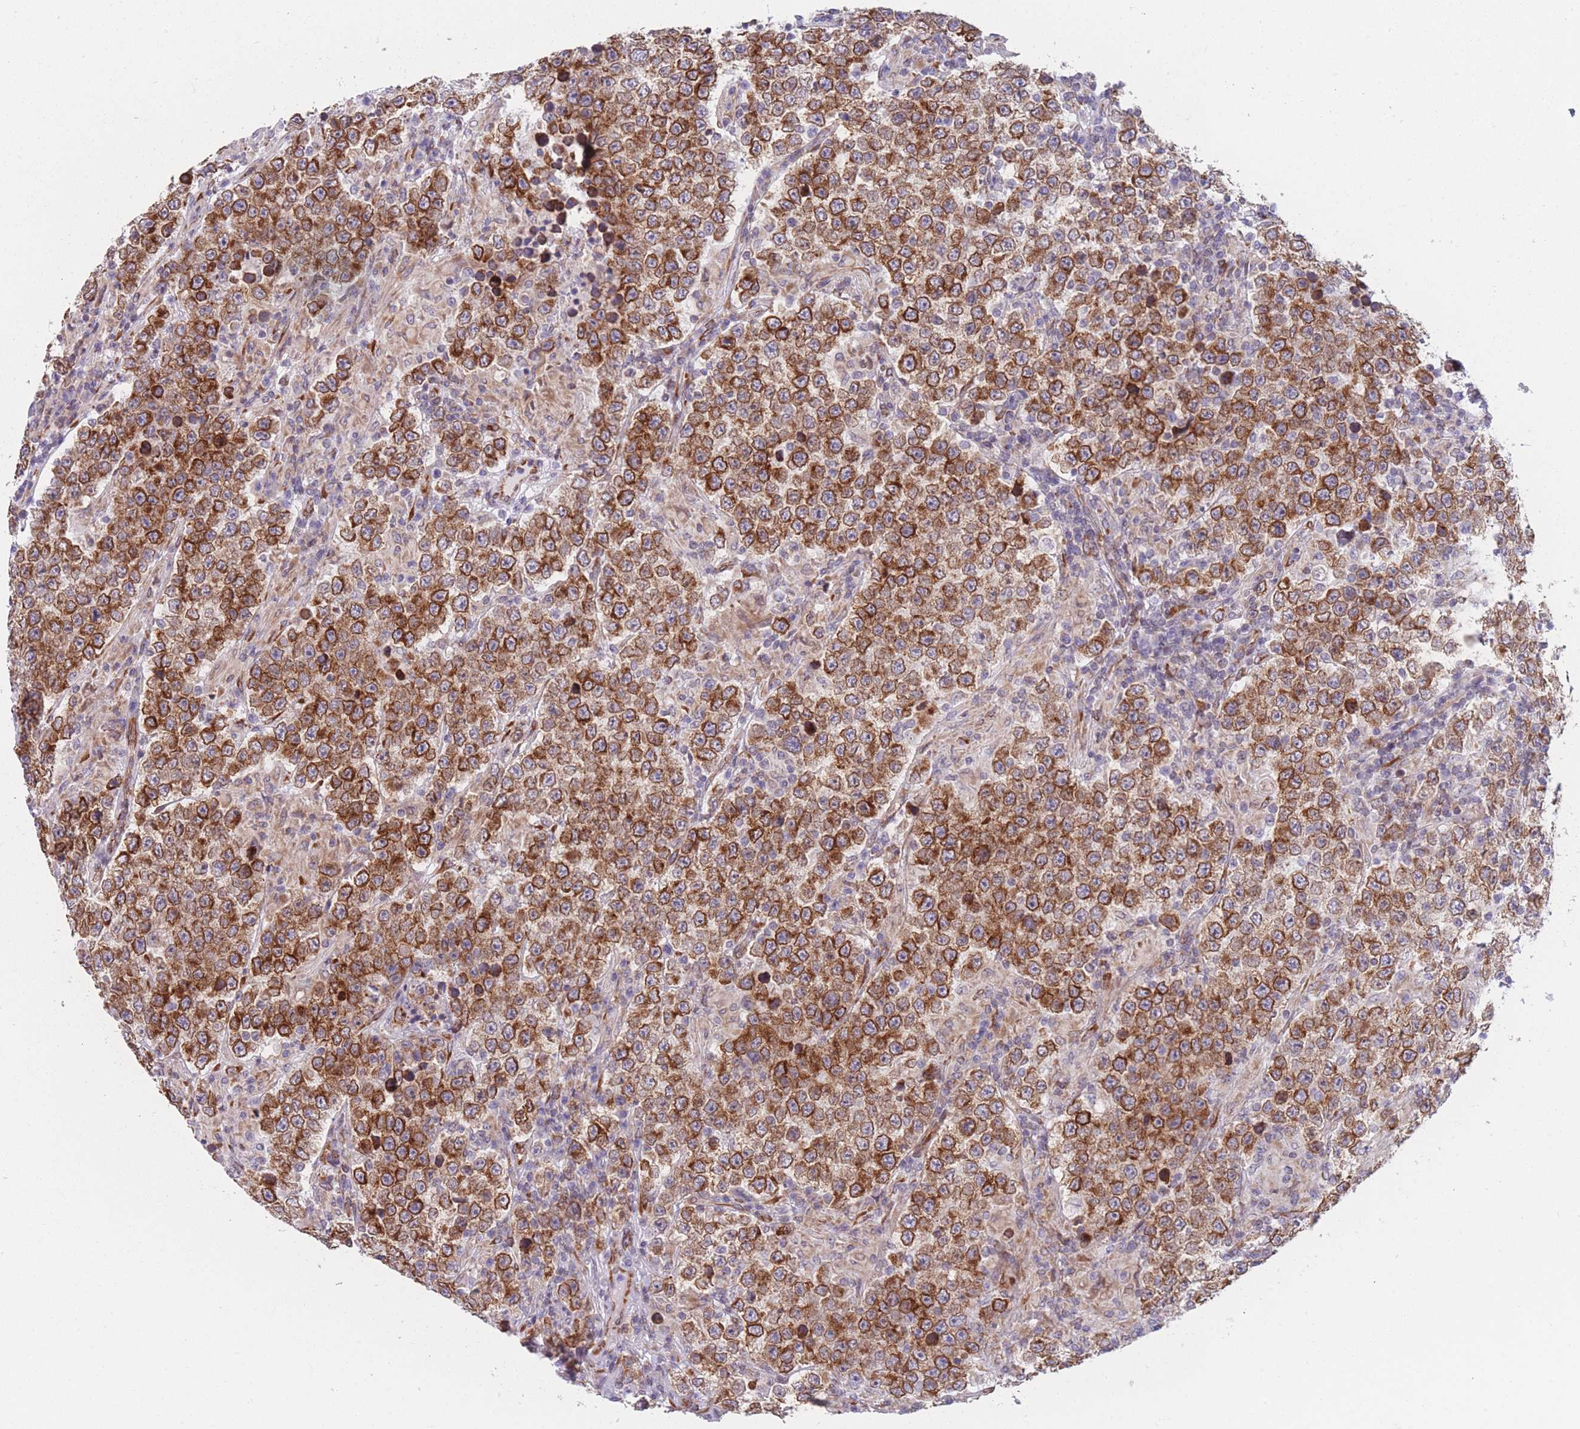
{"staining": {"intensity": "strong", "quantity": ">75%", "location": "cytoplasmic/membranous,nuclear"}, "tissue": "testis cancer", "cell_type": "Tumor cells", "image_type": "cancer", "snomed": [{"axis": "morphology", "description": "Normal tissue, NOS"}, {"axis": "morphology", "description": "Urothelial carcinoma, High grade"}, {"axis": "morphology", "description": "Seminoma, NOS"}, {"axis": "morphology", "description": "Carcinoma, Embryonal, NOS"}, {"axis": "topography", "description": "Urinary bladder"}, {"axis": "topography", "description": "Testis"}], "caption": "This photomicrograph demonstrates immunohistochemistry staining of testis embryonal carcinoma, with high strong cytoplasmic/membranous and nuclear positivity in approximately >75% of tumor cells.", "gene": "AK9", "patient": {"sex": "male", "age": 41}}